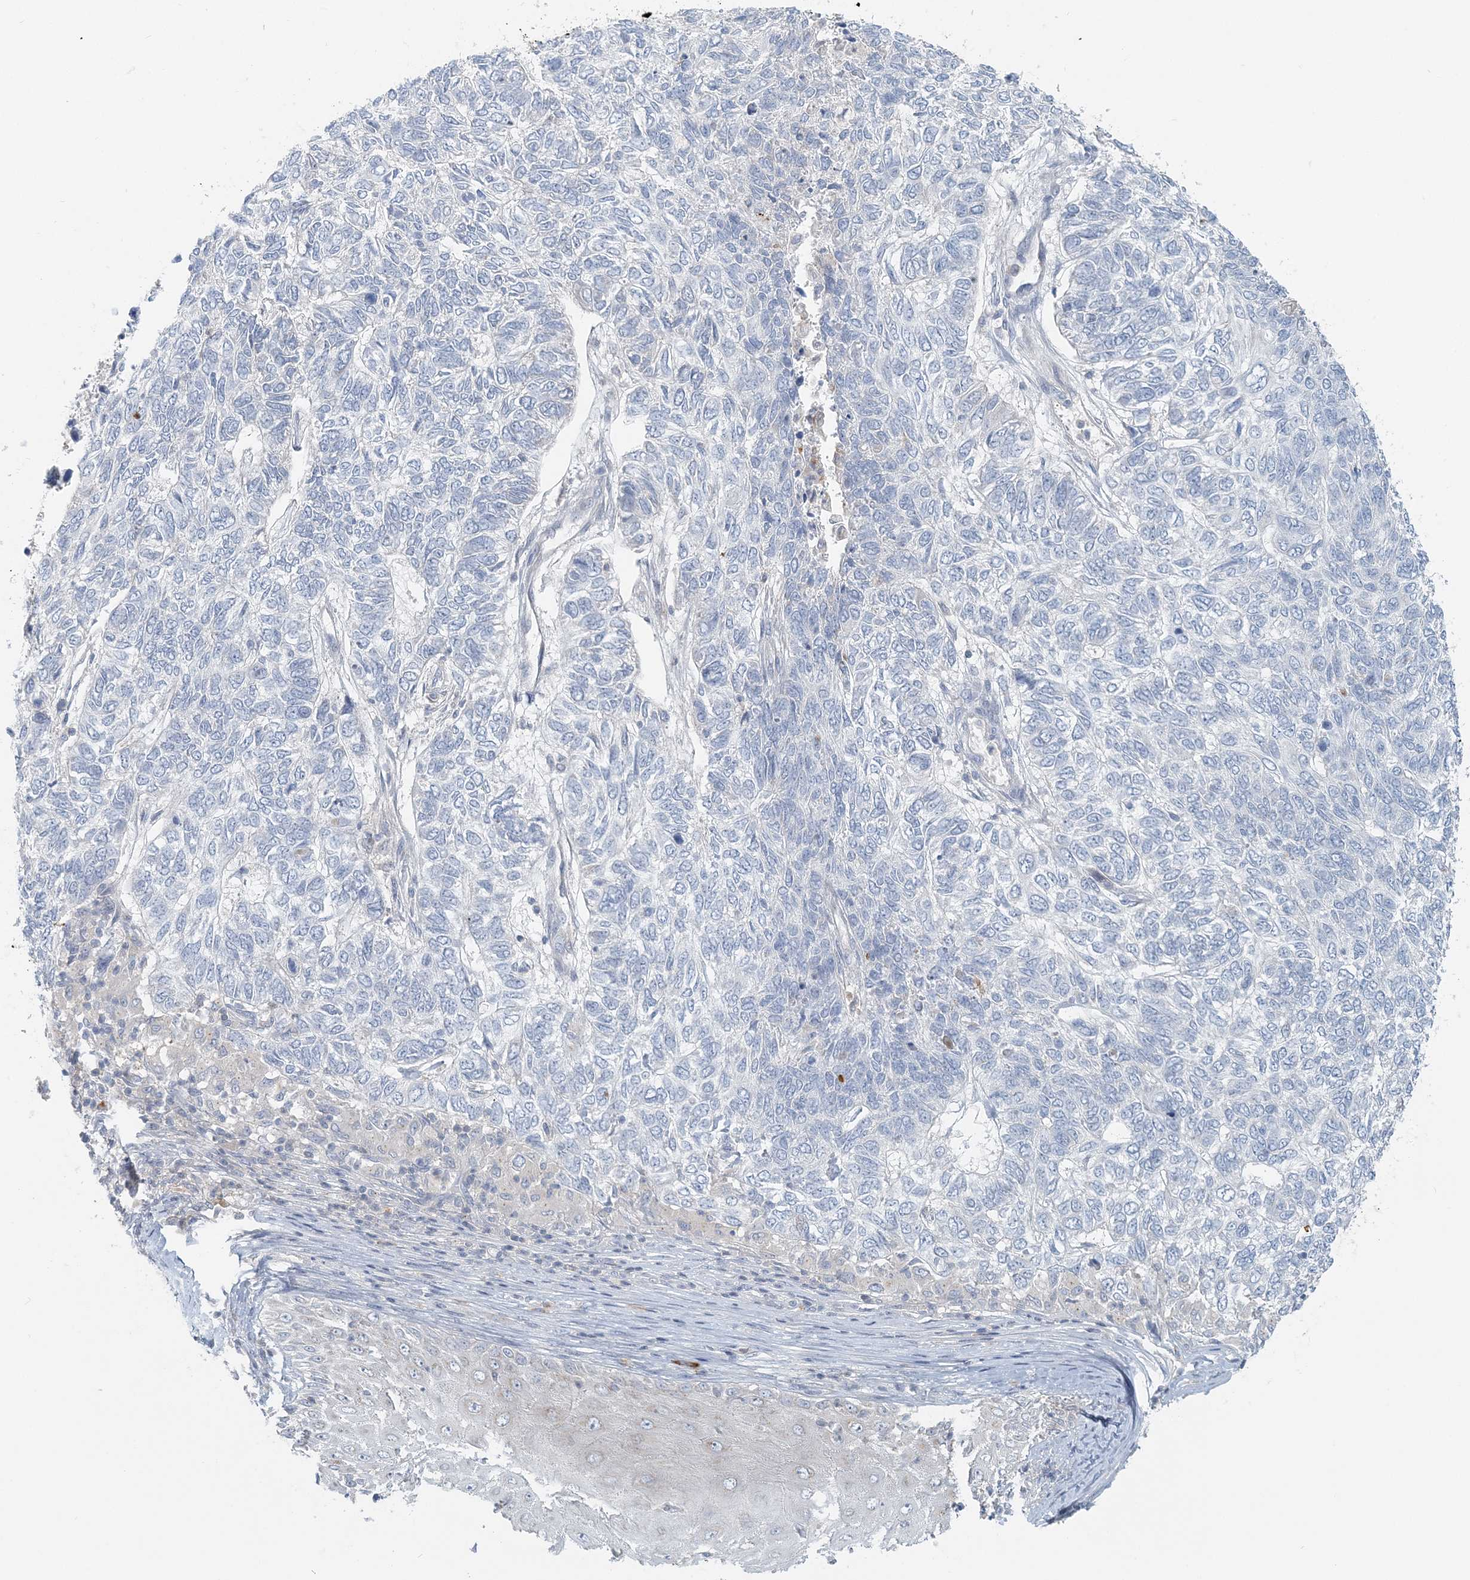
{"staining": {"intensity": "negative", "quantity": "none", "location": "none"}, "tissue": "skin cancer", "cell_type": "Tumor cells", "image_type": "cancer", "snomed": [{"axis": "morphology", "description": "Basal cell carcinoma"}, {"axis": "topography", "description": "Skin"}], "caption": "Protein analysis of skin cancer (basal cell carcinoma) demonstrates no significant expression in tumor cells.", "gene": "NAA11", "patient": {"sex": "female", "age": 65}}